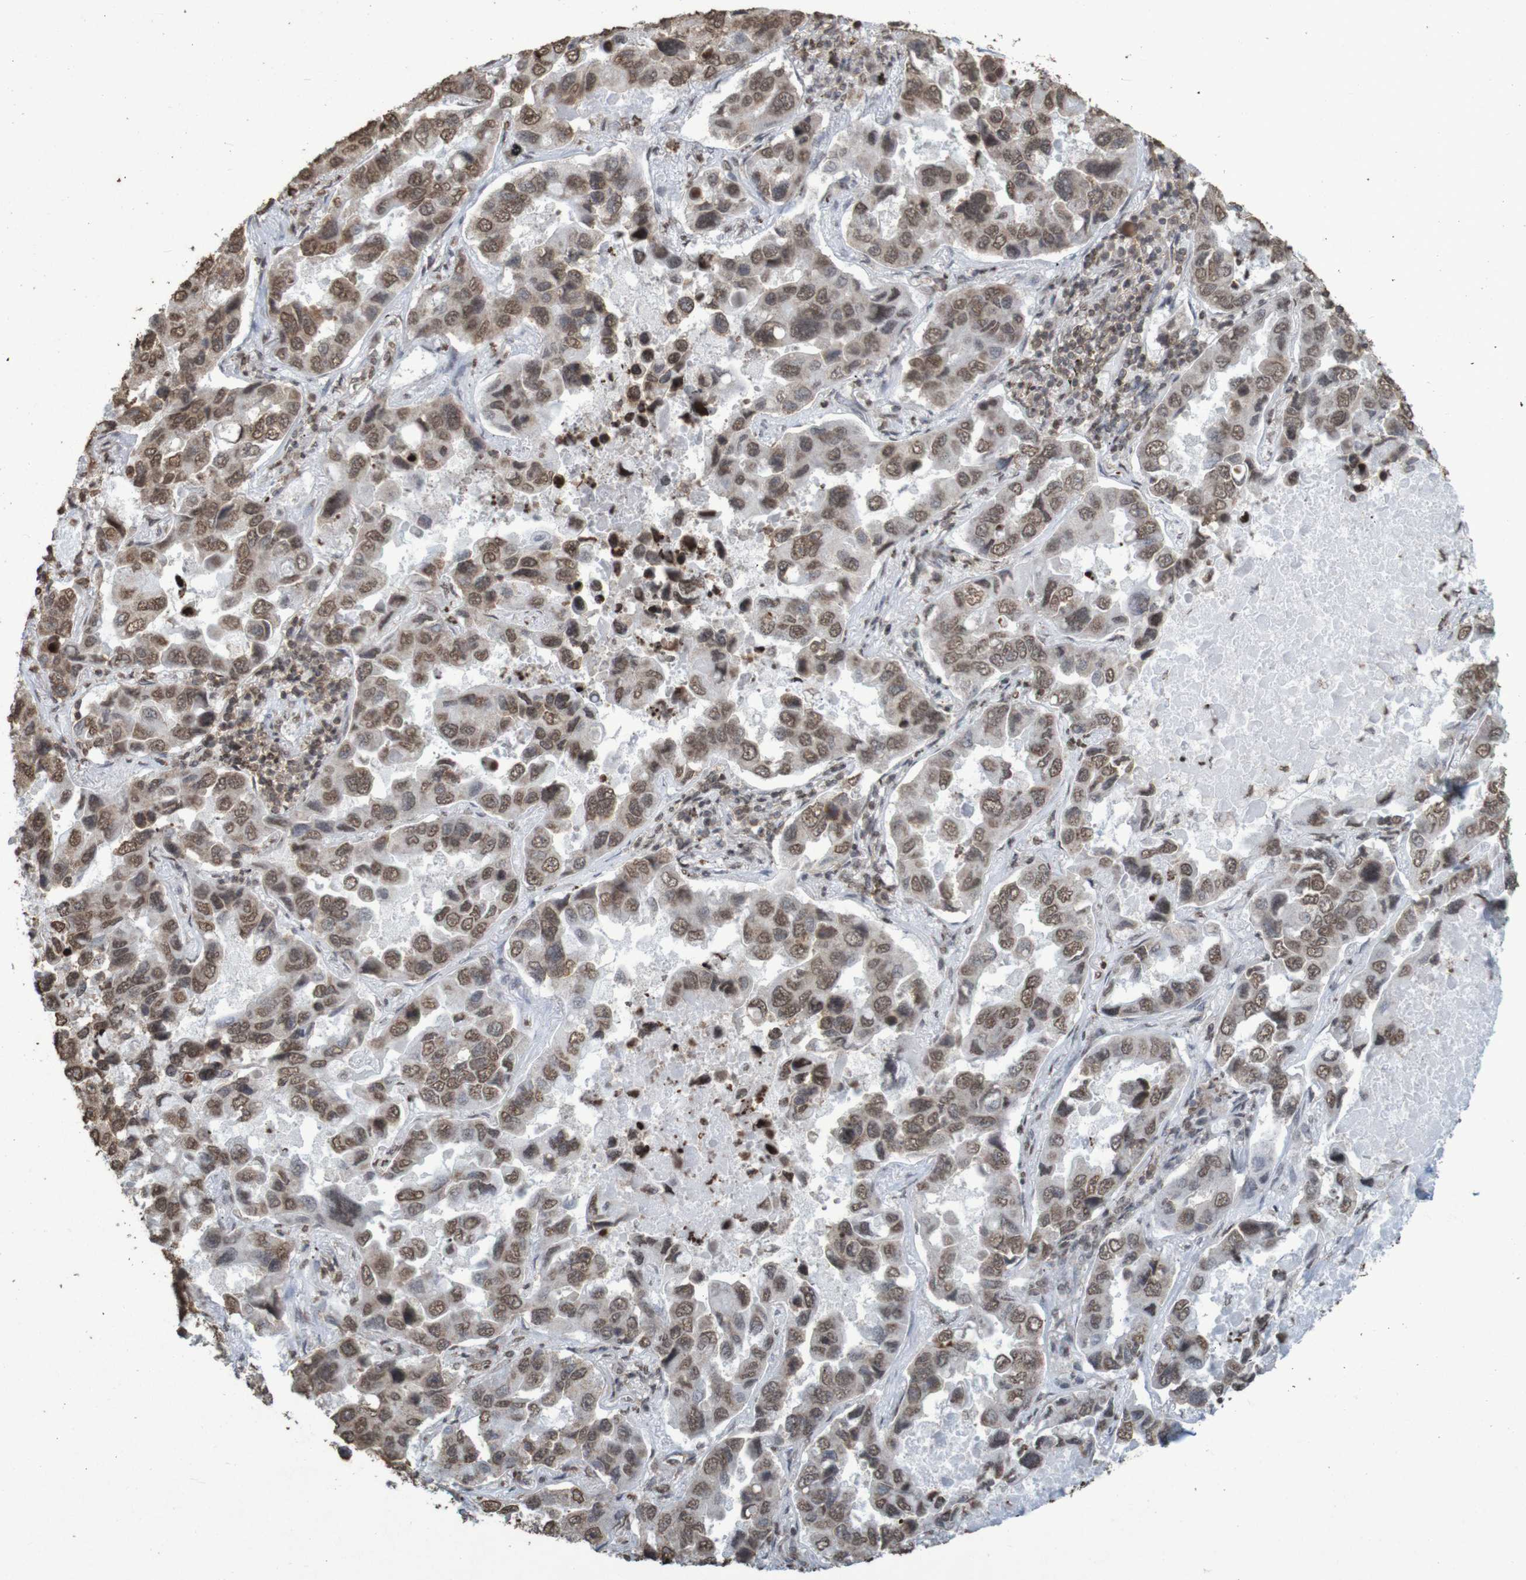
{"staining": {"intensity": "moderate", "quantity": ">75%", "location": "nuclear"}, "tissue": "lung cancer", "cell_type": "Tumor cells", "image_type": "cancer", "snomed": [{"axis": "morphology", "description": "Adenocarcinoma, NOS"}, {"axis": "topography", "description": "Lung"}], "caption": "A brown stain shows moderate nuclear staining of a protein in lung cancer (adenocarcinoma) tumor cells.", "gene": "GFI1", "patient": {"sex": "male", "age": 64}}